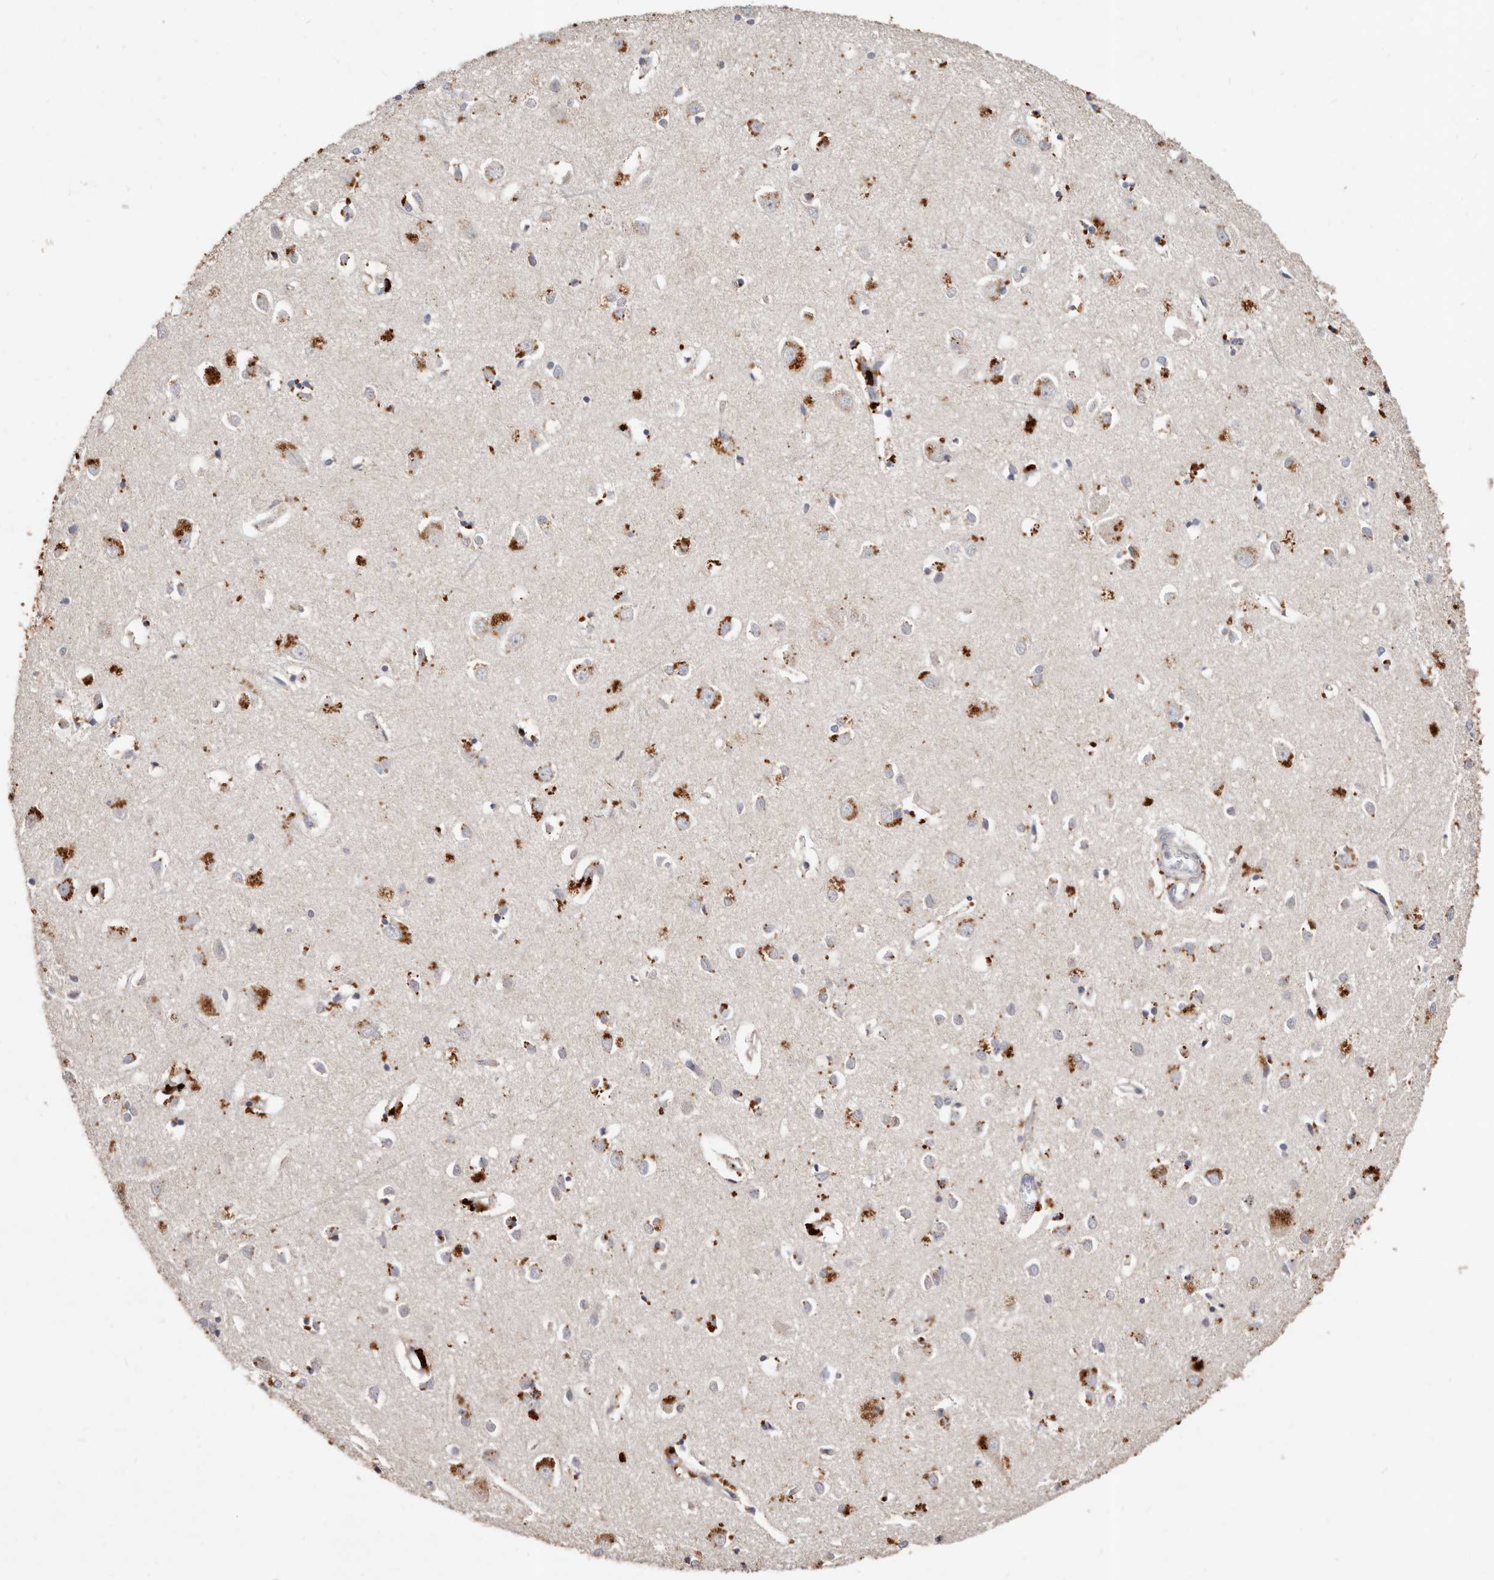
{"staining": {"intensity": "strong", "quantity": "<25%", "location": "cytoplasmic/membranous"}, "tissue": "cerebral cortex", "cell_type": "Endothelial cells", "image_type": "normal", "snomed": [{"axis": "morphology", "description": "Normal tissue, NOS"}, {"axis": "topography", "description": "Cerebral cortex"}], "caption": "A histopathology image of cerebral cortex stained for a protein displays strong cytoplasmic/membranous brown staining in endothelial cells. (DAB (3,3'-diaminobenzidine) = brown stain, brightfield microscopy at high magnification).", "gene": "THBS3", "patient": {"sex": "female", "age": 64}}